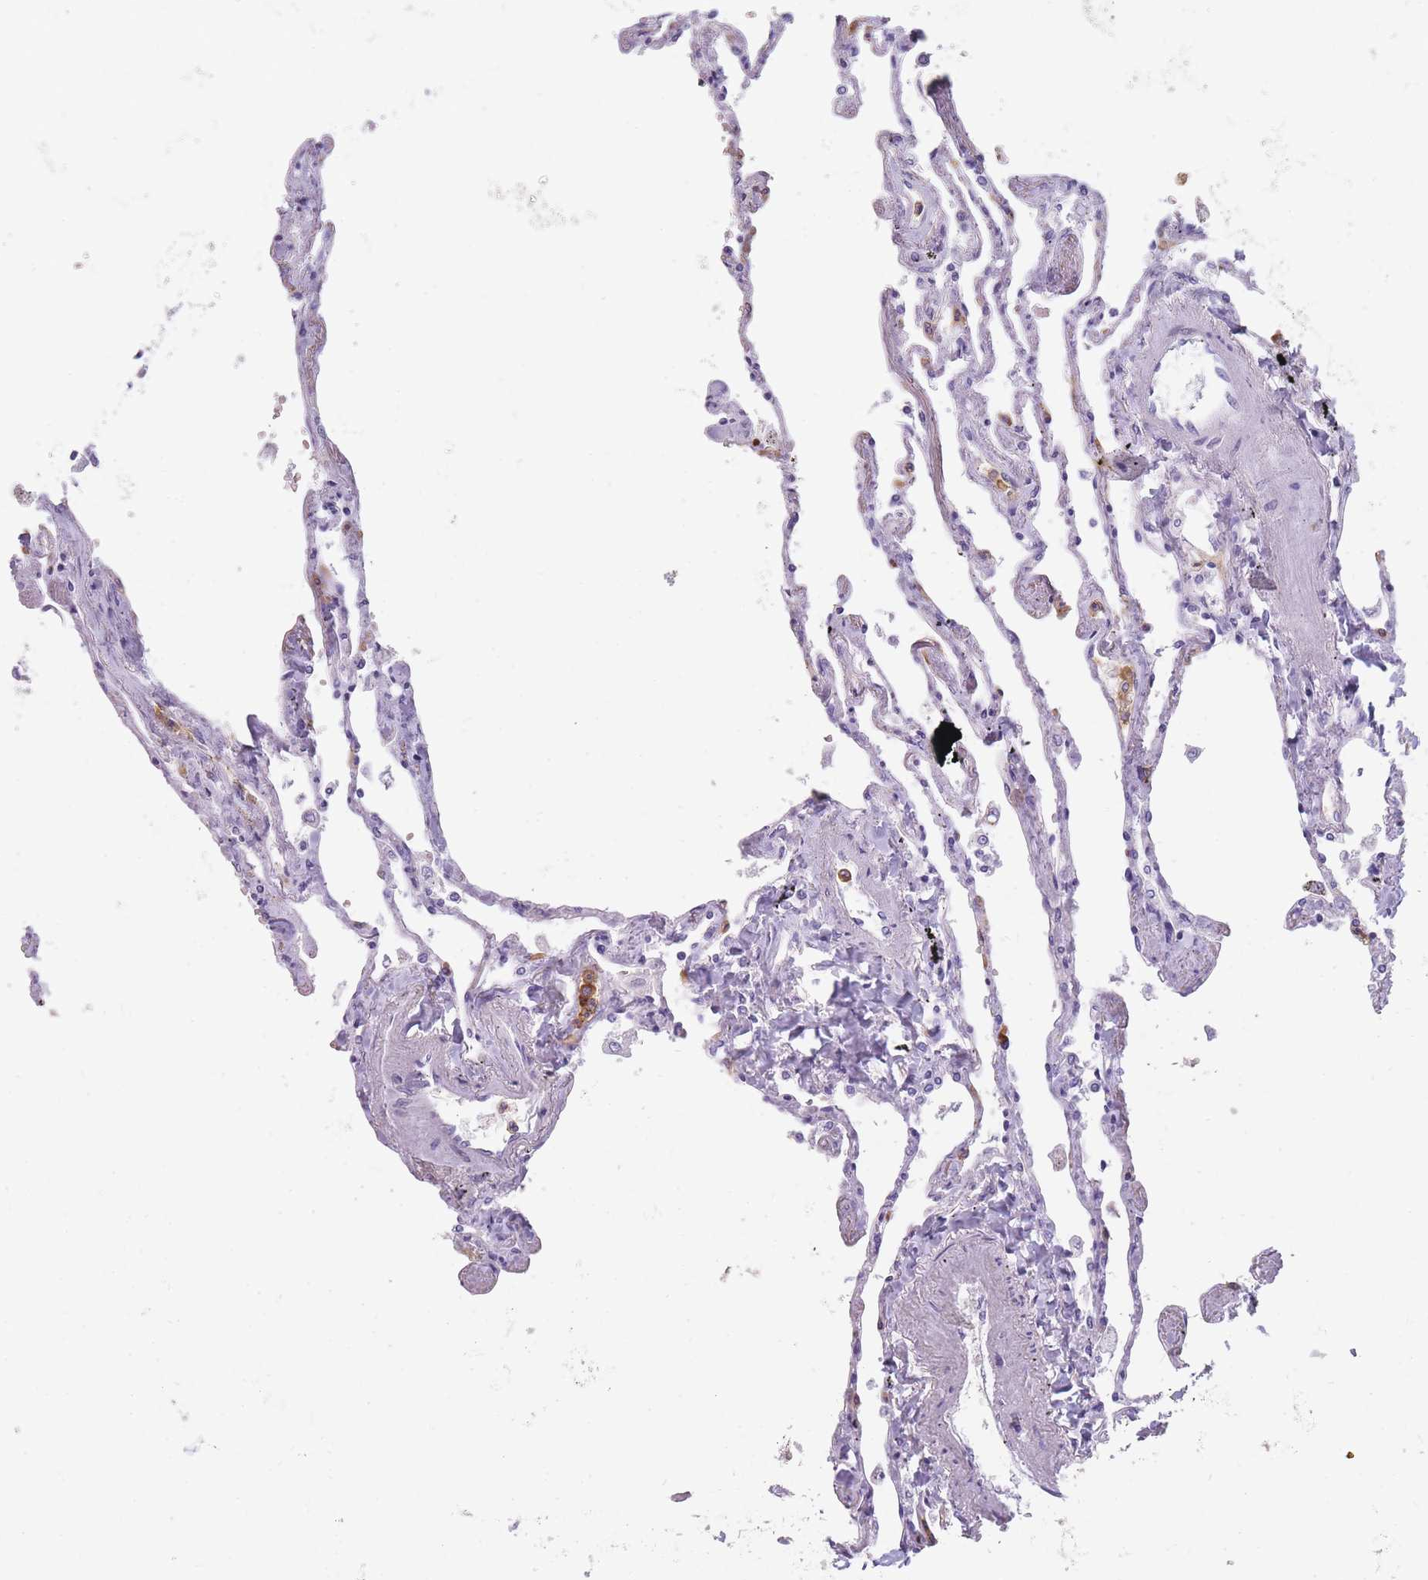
{"staining": {"intensity": "negative", "quantity": "none", "location": "none"}, "tissue": "lung", "cell_type": "Alveolar cells", "image_type": "normal", "snomed": [{"axis": "morphology", "description": "Normal tissue, NOS"}, {"axis": "topography", "description": "Lung"}], "caption": "Histopathology image shows no protein staining in alveolar cells of normal lung. (DAB (3,3'-diaminobenzidine) immunohistochemistry (IHC) visualized using brightfield microscopy, high magnification).", "gene": "CR1L", "patient": {"sex": "female", "age": 67}}